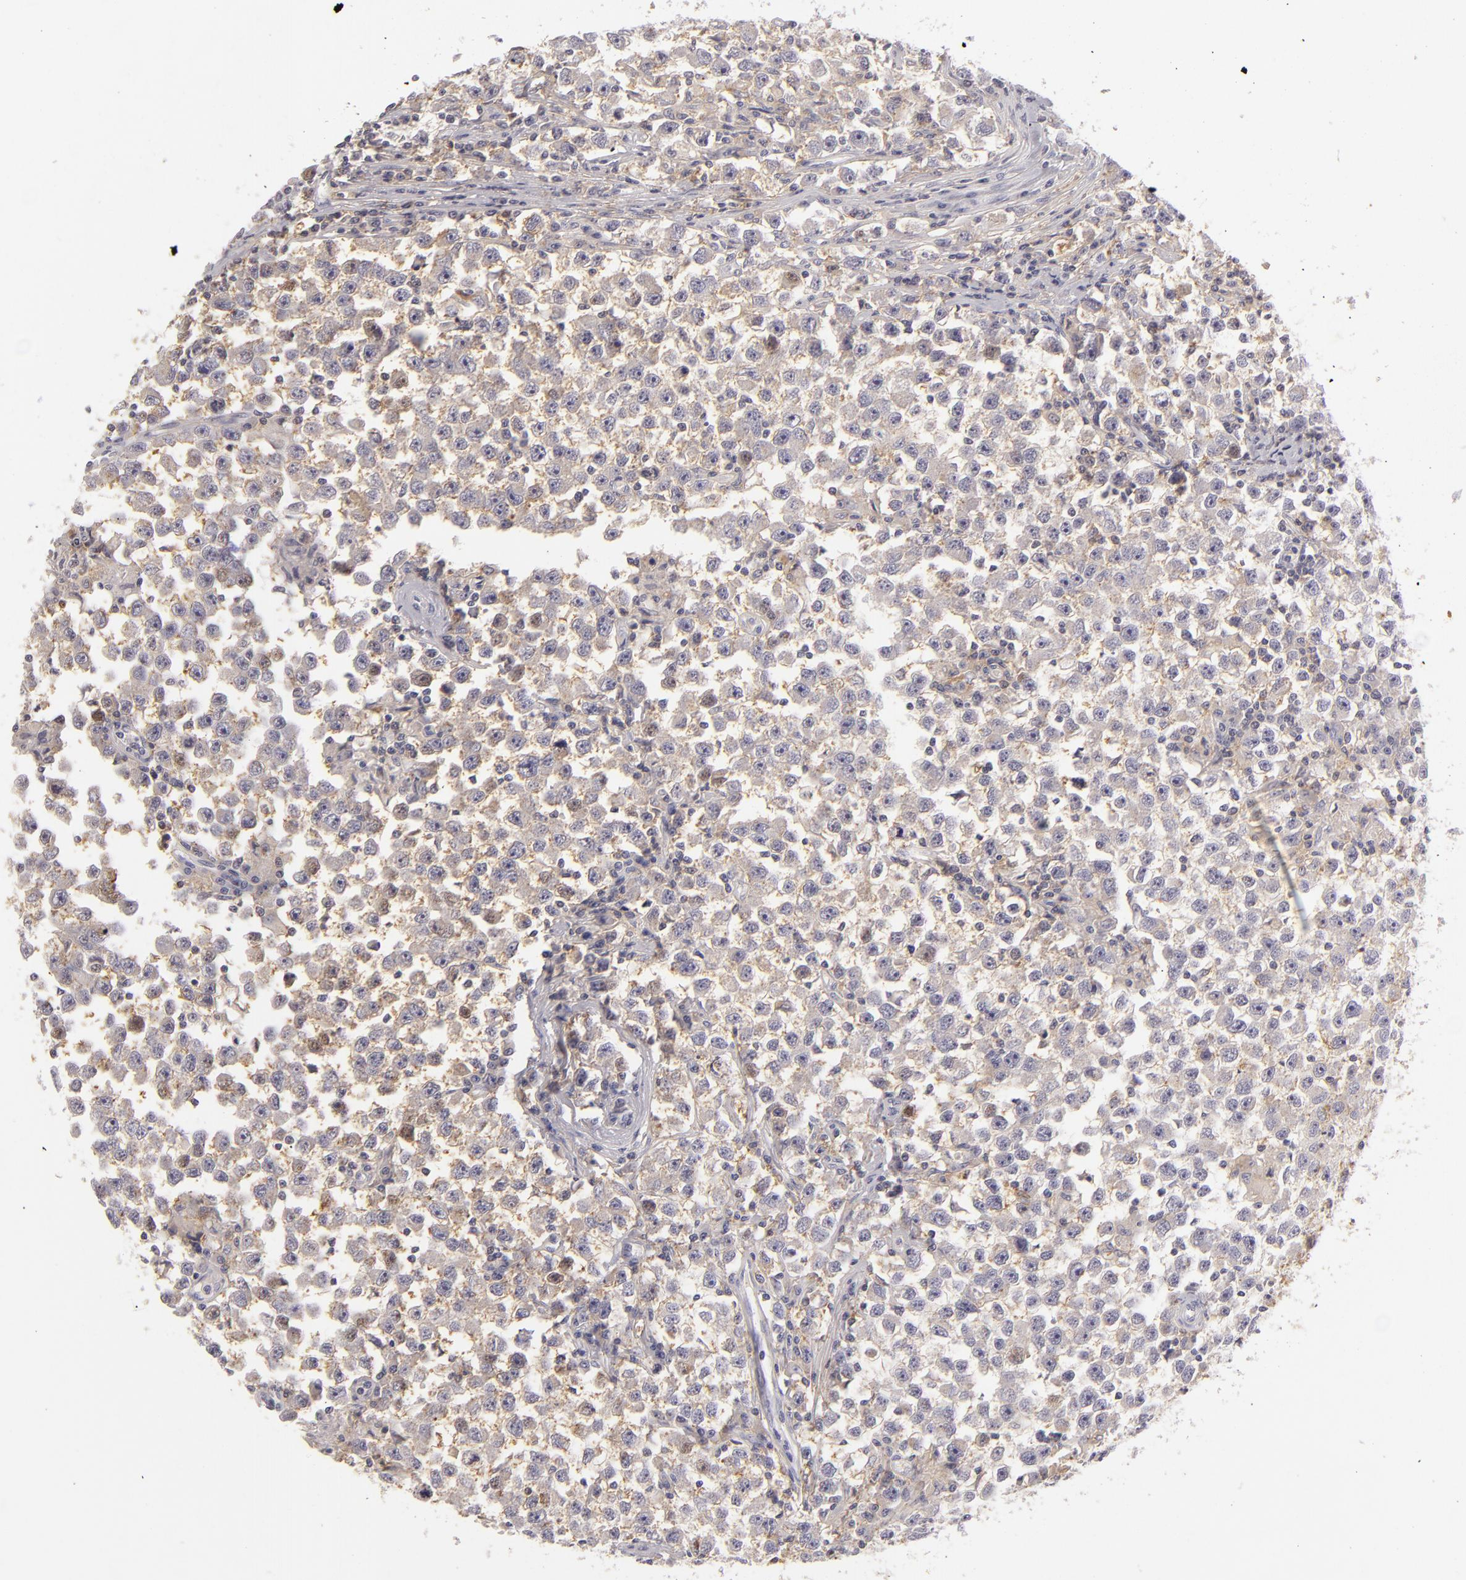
{"staining": {"intensity": "weak", "quantity": "25%-75%", "location": "cytoplasmic/membranous"}, "tissue": "testis cancer", "cell_type": "Tumor cells", "image_type": "cancer", "snomed": [{"axis": "morphology", "description": "Seminoma, NOS"}, {"axis": "topography", "description": "Testis"}], "caption": "Immunohistochemistry (IHC) image of neoplastic tissue: testis seminoma stained using immunohistochemistry demonstrates low levels of weak protein expression localized specifically in the cytoplasmic/membranous of tumor cells, appearing as a cytoplasmic/membranous brown color.", "gene": "TNNC1", "patient": {"sex": "male", "age": 33}}